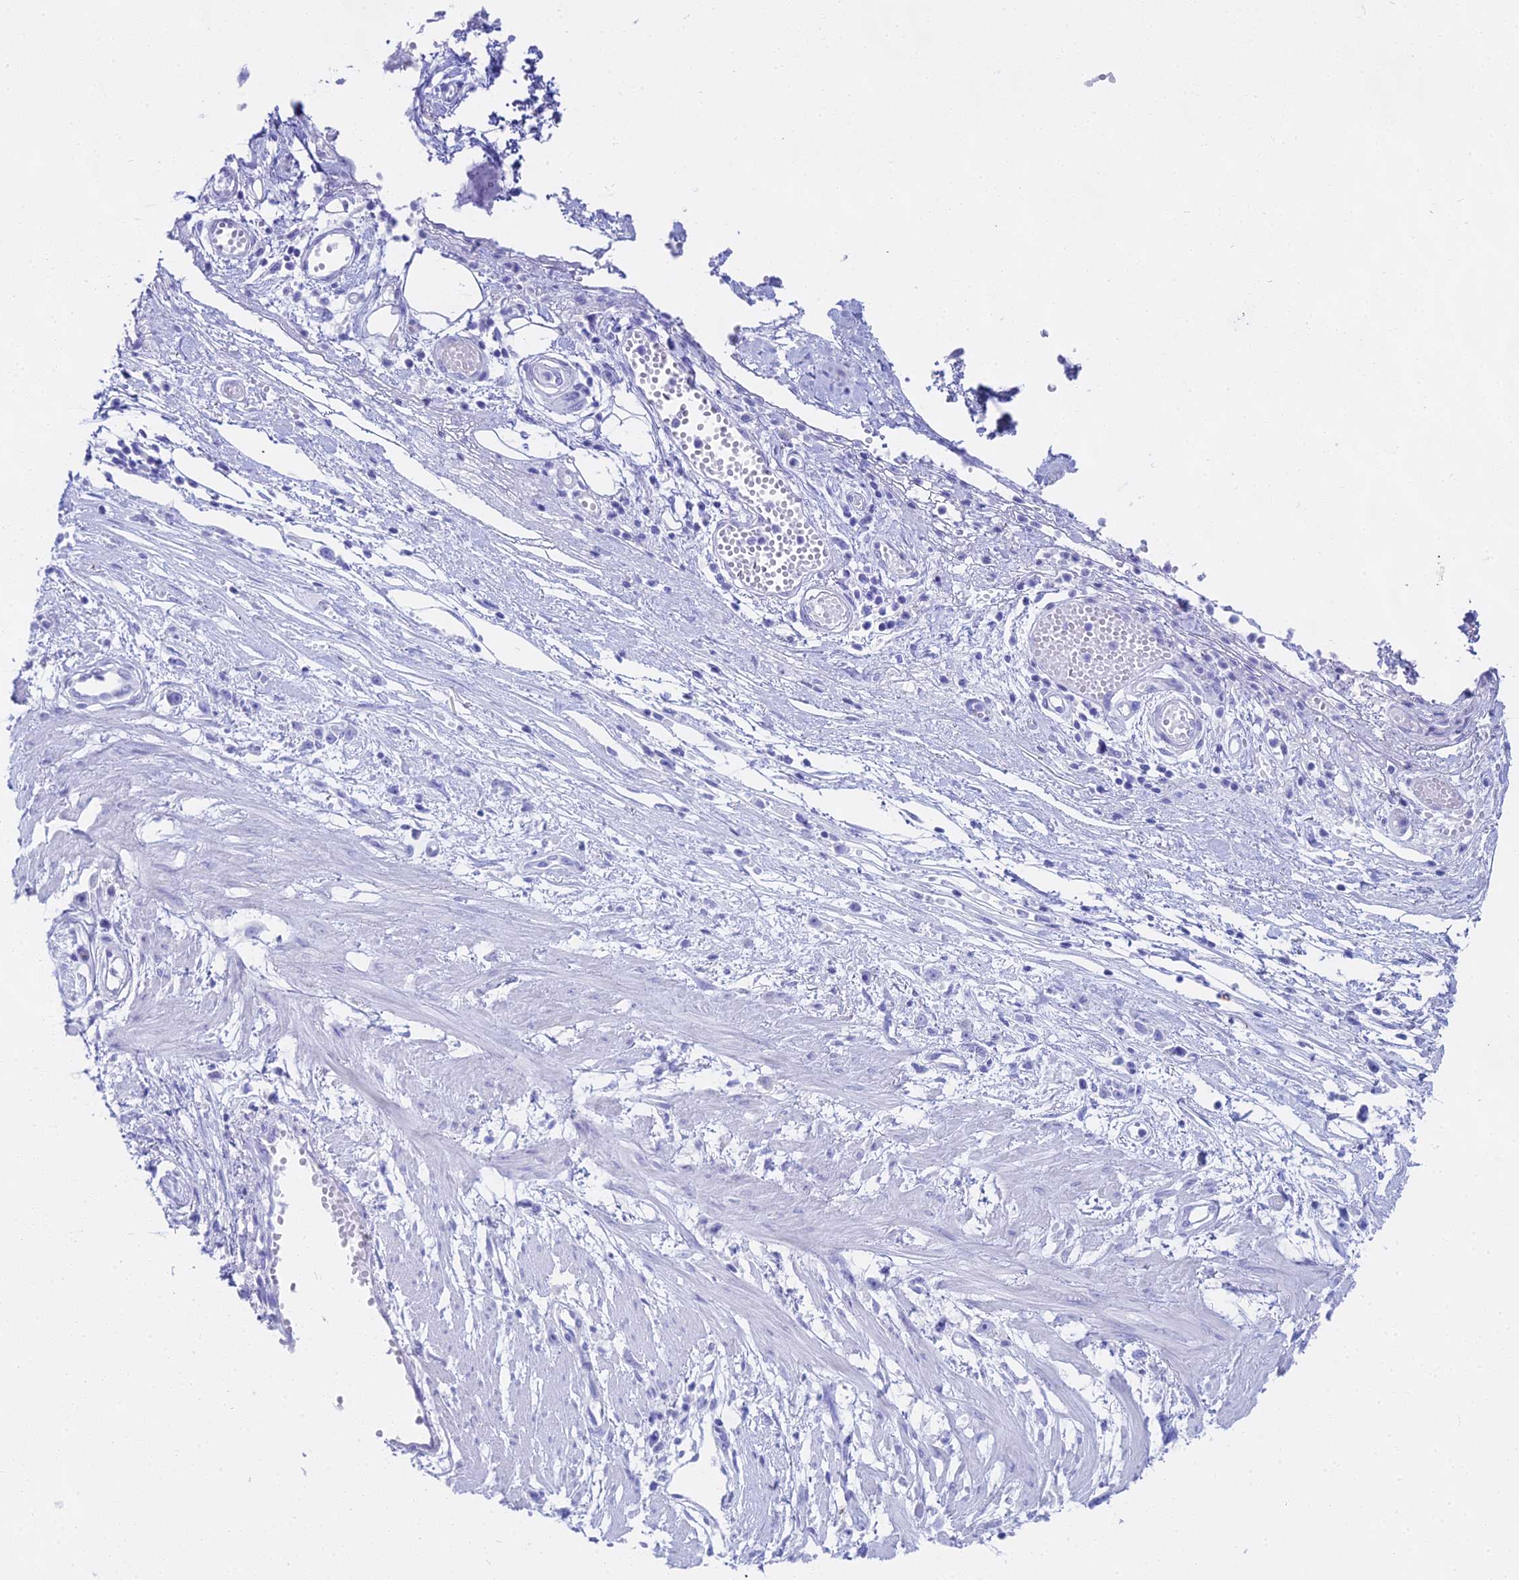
{"staining": {"intensity": "negative", "quantity": "none", "location": "none"}, "tissue": "stomach cancer", "cell_type": "Tumor cells", "image_type": "cancer", "snomed": [{"axis": "morphology", "description": "Adenocarcinoma, NOS"}, {"axis": "topography", "description": "Stomach"}], "caption": "Histopathology image shows no protein positivity in tumor cells of adenocarcinoma (stomach) tissue. (IHC, brightfield microscopy, high magnification).", "gene": "CGB2", "patient": {"sex": "female", "age": 59}}